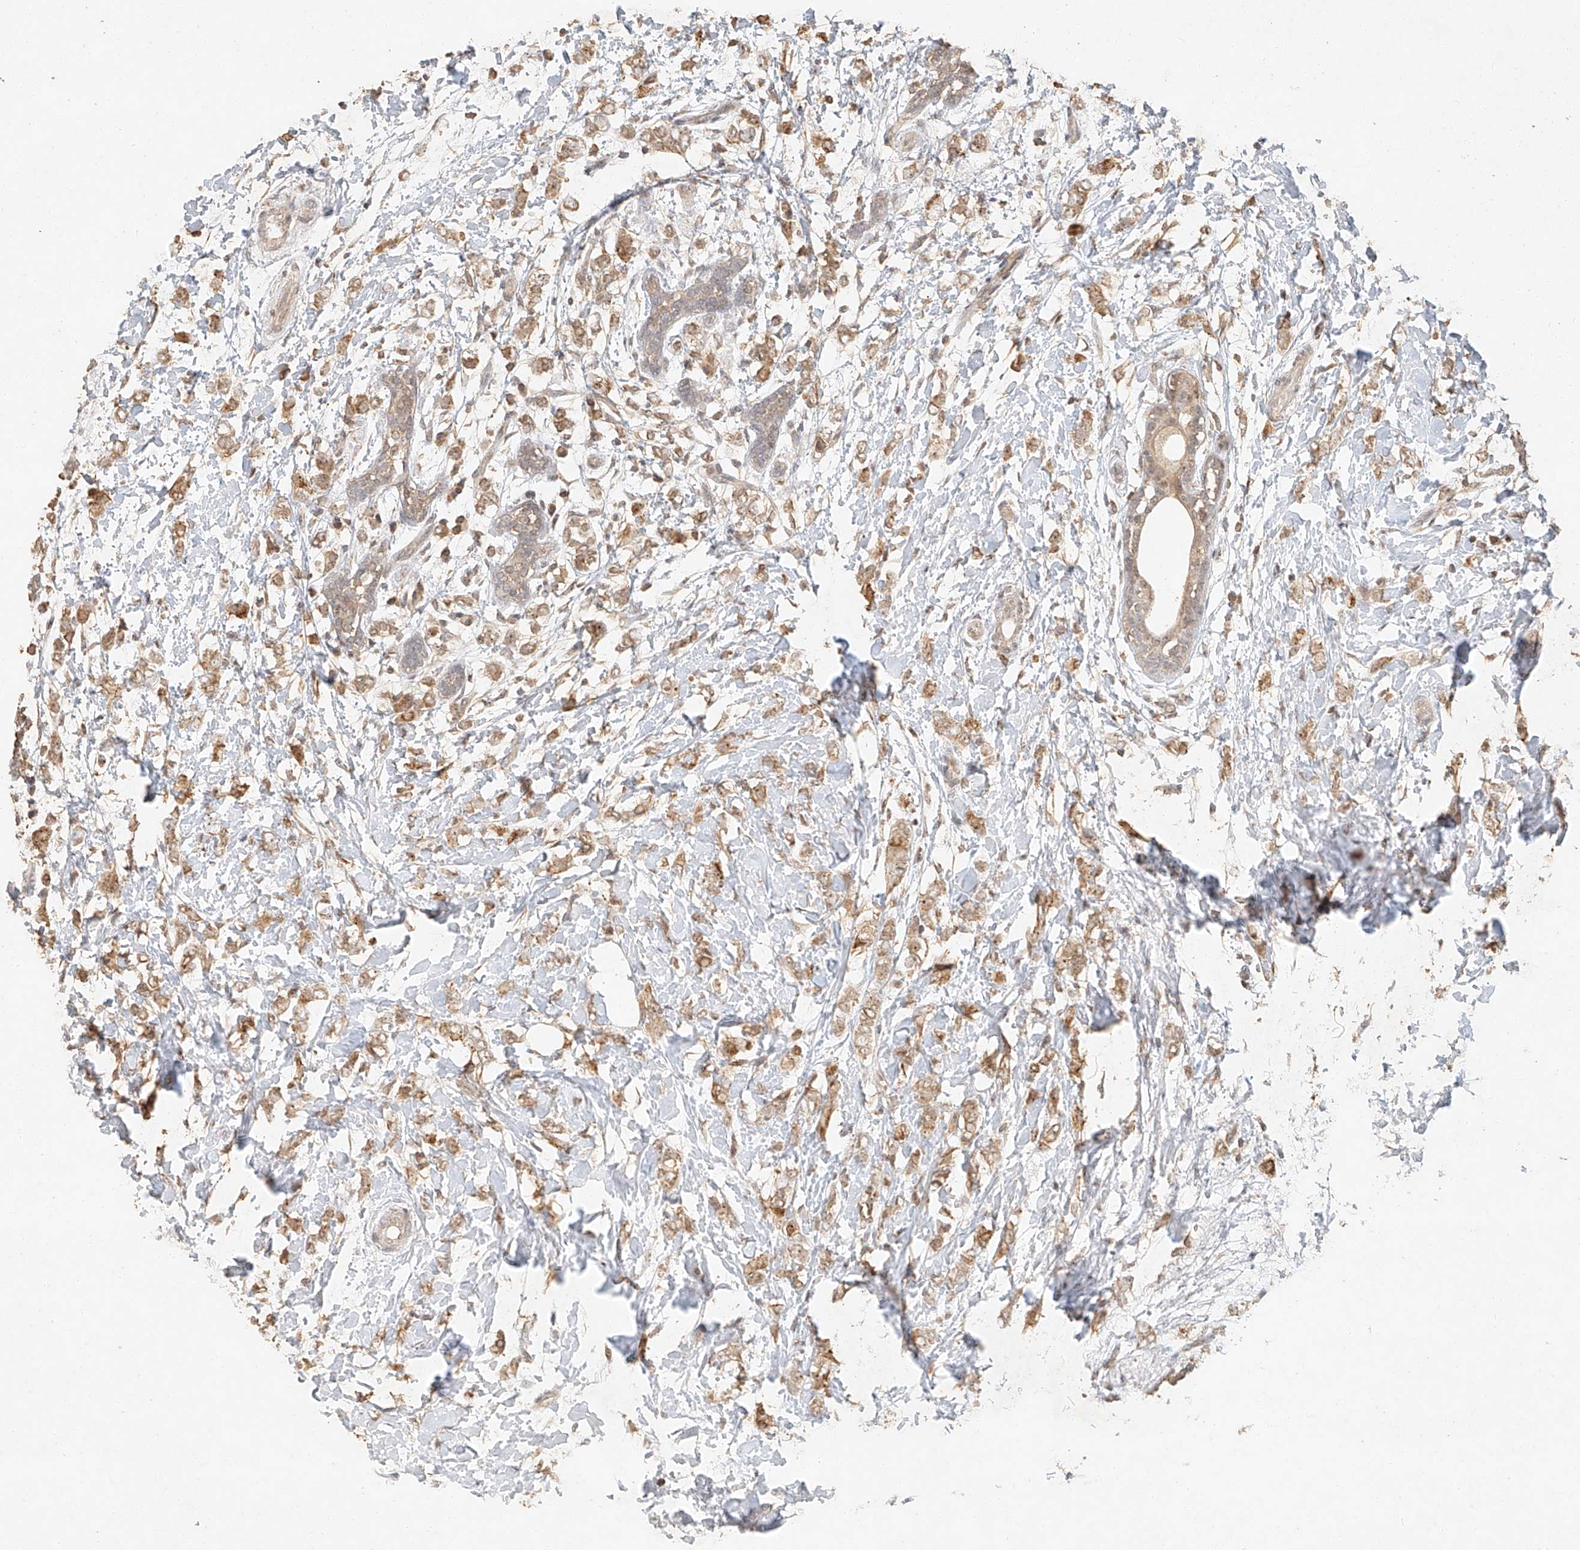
{"staining": {"intensity": "moderate", "quantity": ">75%", "location": "cytoplasmic/membranous"}, "tissue": "breast cancer", "cell_type": "Tumor cells", "image_type": "cancer", "snomed": [{"axis": "morphology", "description": "Normal tissue, NOS"}, {"axis": "morphology", "description": "Lobular carcinoma"}, {"axis": "topography", "description": "Breast"}], "caption": "Protein staining of breast cancer (lobular carcinoma) tissue demonstrates moderate cytoplasmic/membranous expression in approximately >75% of tumor cells.", "gene": "CXorf58", "patient": {"sex": "female", "age": 47}}